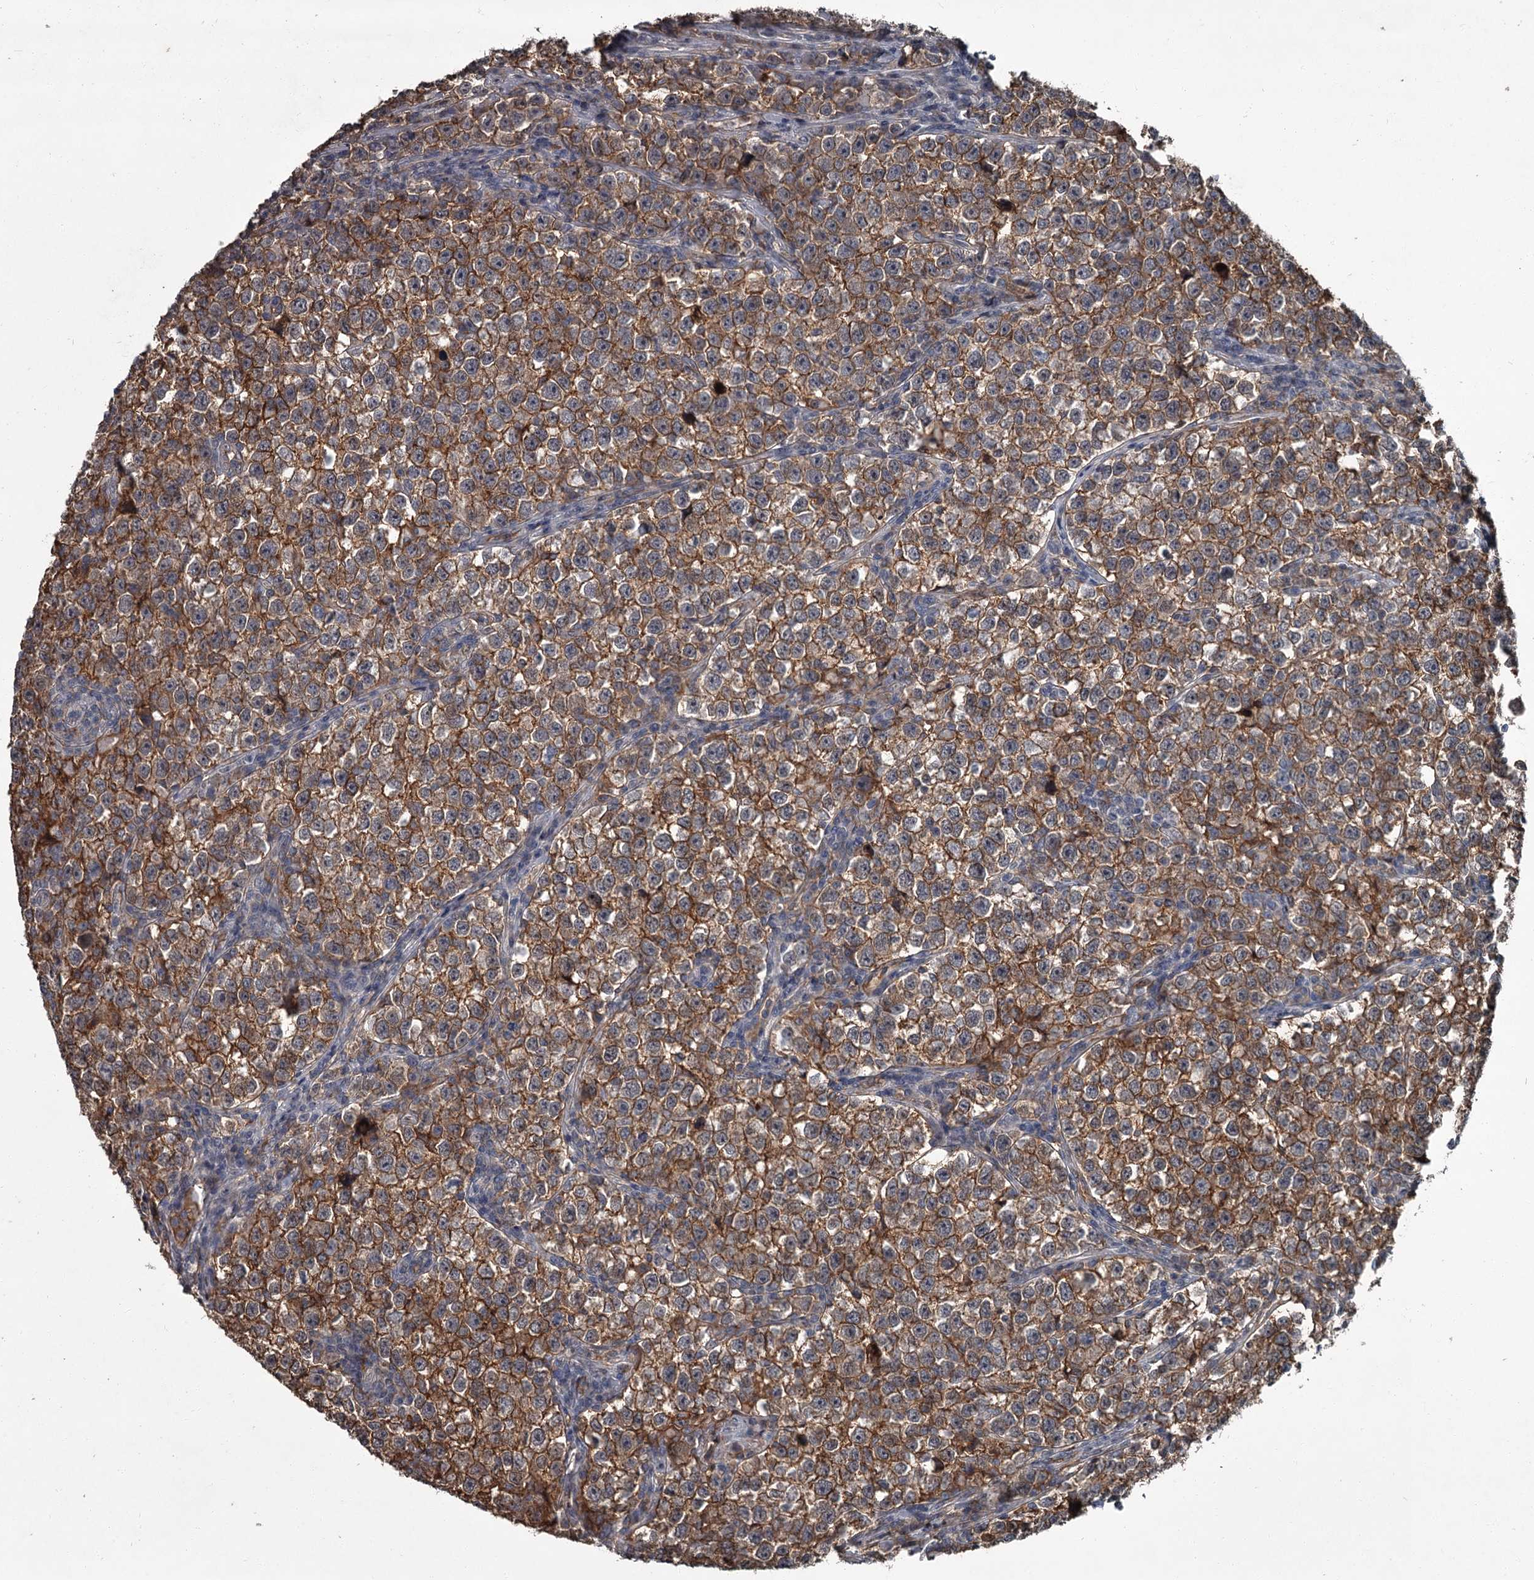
{"staining": {"intensity": "moderate", "quantity": ">75%", "location": "cytoplasmic/membranous"}, "tissue": "testis cancer", "cell_type": "Tumor cells", "image_type": "cancer", "snomed": [{"axis": "morphology", "description": "Normal tissue, NOS"}, {"axis": "morphology", "description": "Seminoma, NOS"}, {"axis": "topography", "description": "Testis"}], "caption": "Protein expression analysis of human testis cancer reveals moderate cytoplasmic/membranous positivity in about >75% of tumor cells.", "gene": "FLVCR2", "patient": {"sex": "male", "age": 43}}